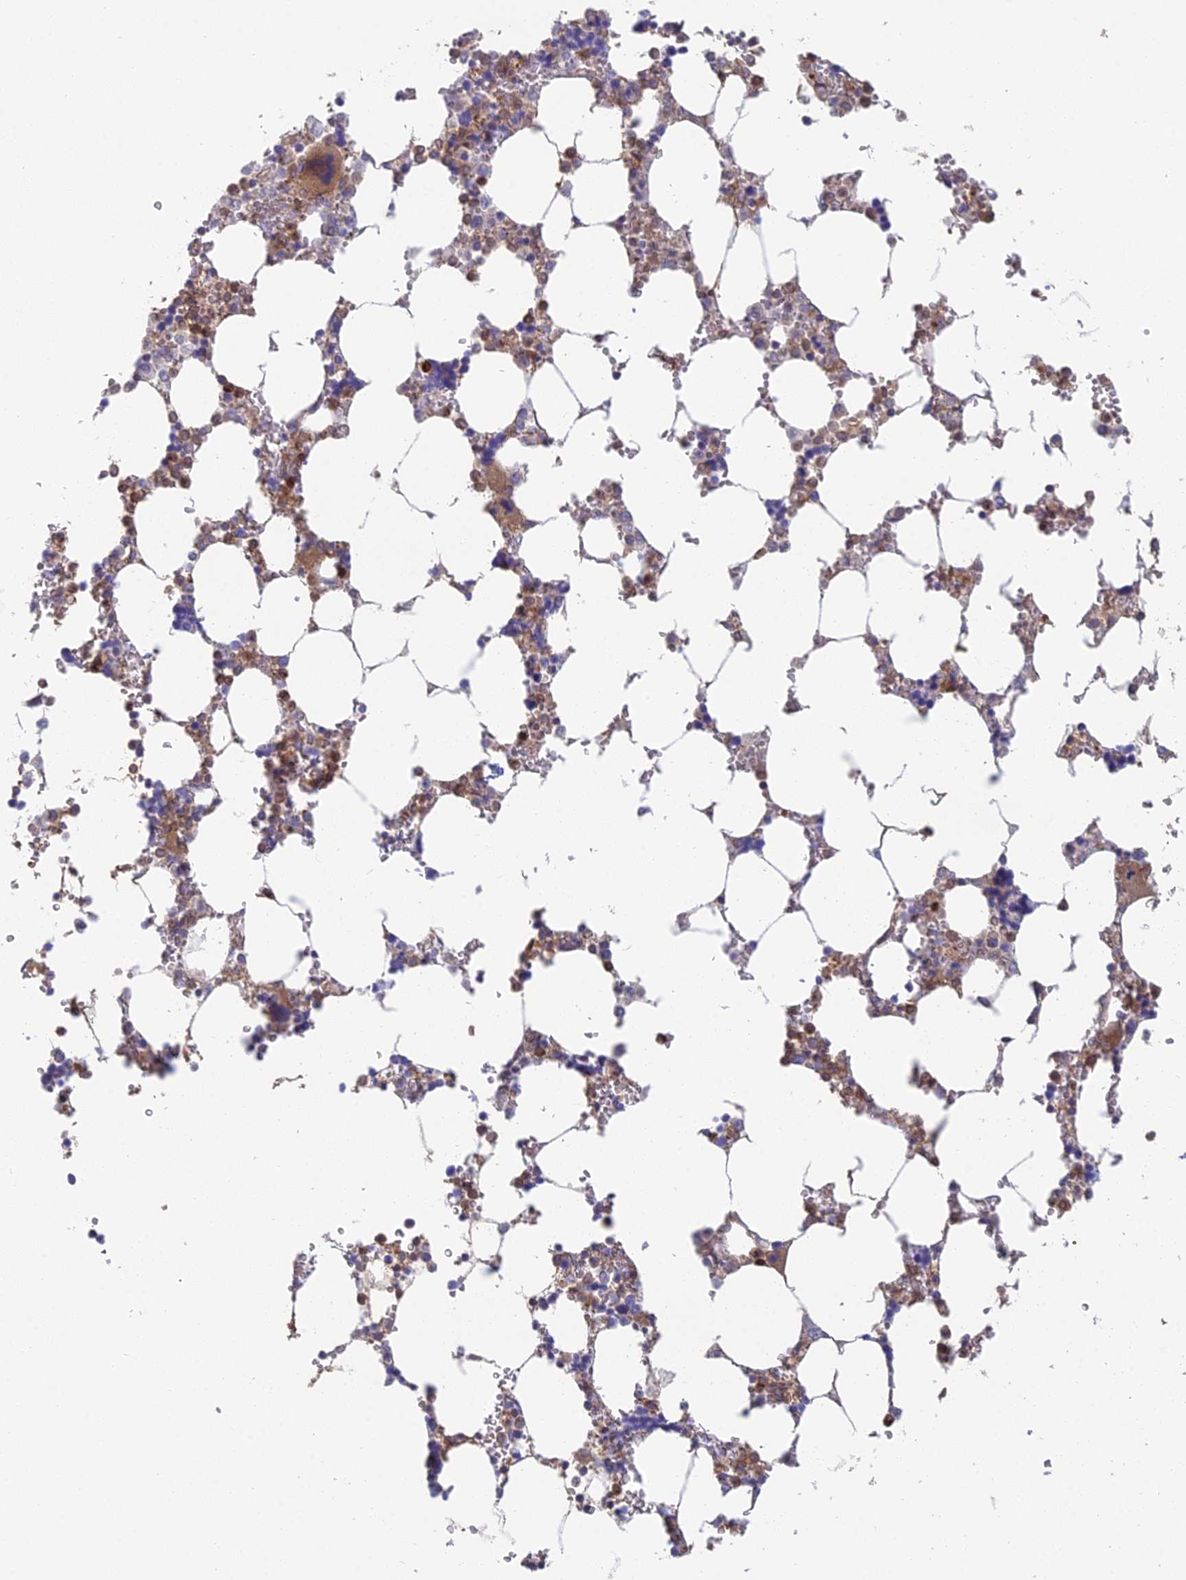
{"staining": {"intensity": "weak", "quantity": ">75%", "location": "cytoplasmic/membranous"}, "tissue": "bone marrow", "cell_type": "Hematopoietic cells", "image_type": "normal", "snomed": [{"axis": "morphology", "description": "Normal tissue, NOS"}, {"axis": "topography", "description": "Bone marrow"}], "caption": "Immunohistochemistry (IHC) staining of benign bone marrow, which reveals low levels of weak cytoplasmic/membranous expression in about >75% of hematopoietic cells indicating weak cytoplasmic/membranous protein expression. The staining was performed using DAB (brown) for protein detection and nuclei were counterstained in hematoxylin (blue).", "gene": "IFTAP", "patient": {"sex": "male", "age": 64}}